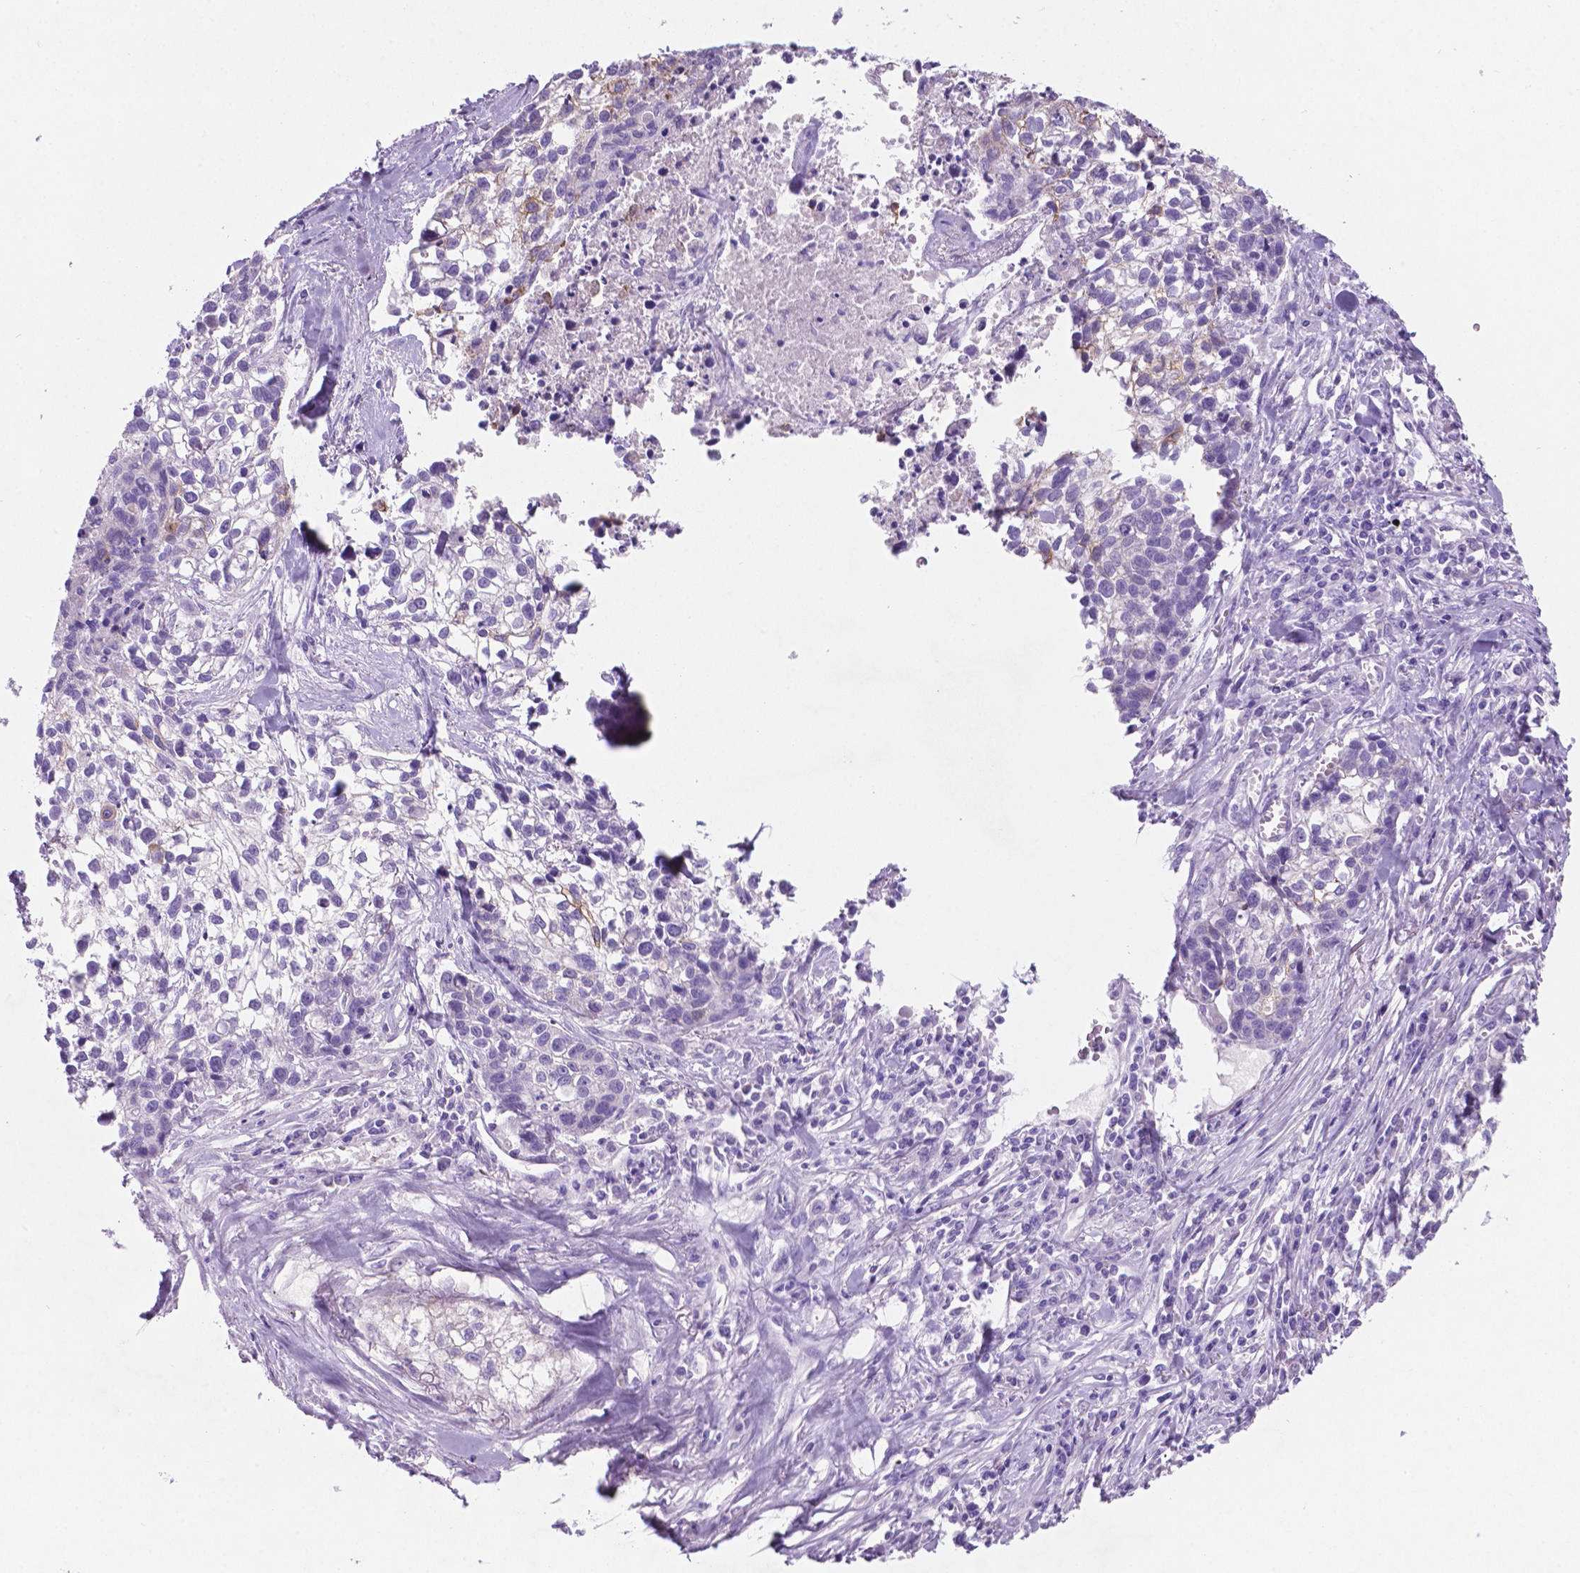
{"staining": {"intensity": "negative", "quantity": "none", "location": "none"}, "tissue": "lung cancer", "cell_type": "Tumor cells", "image_type": "cancer", "snomed": [{"axis": "morphology", "description": "Squamous cell carcinoma, NOS"}, {"axis": "topography", "description": "Lung"}], "caption": "An IHC photomicrograph of lung cancer (squamous cell carcinoma) is shown. There is no staining in tumor cells of lung cancer (squamous cell carcinoma). (DAB (3,3'-diaminobenzidine) IHC with hematoxylin counter stain).", "gene": "POU4F1", "patient": {"sex": "male", "age": 74}}